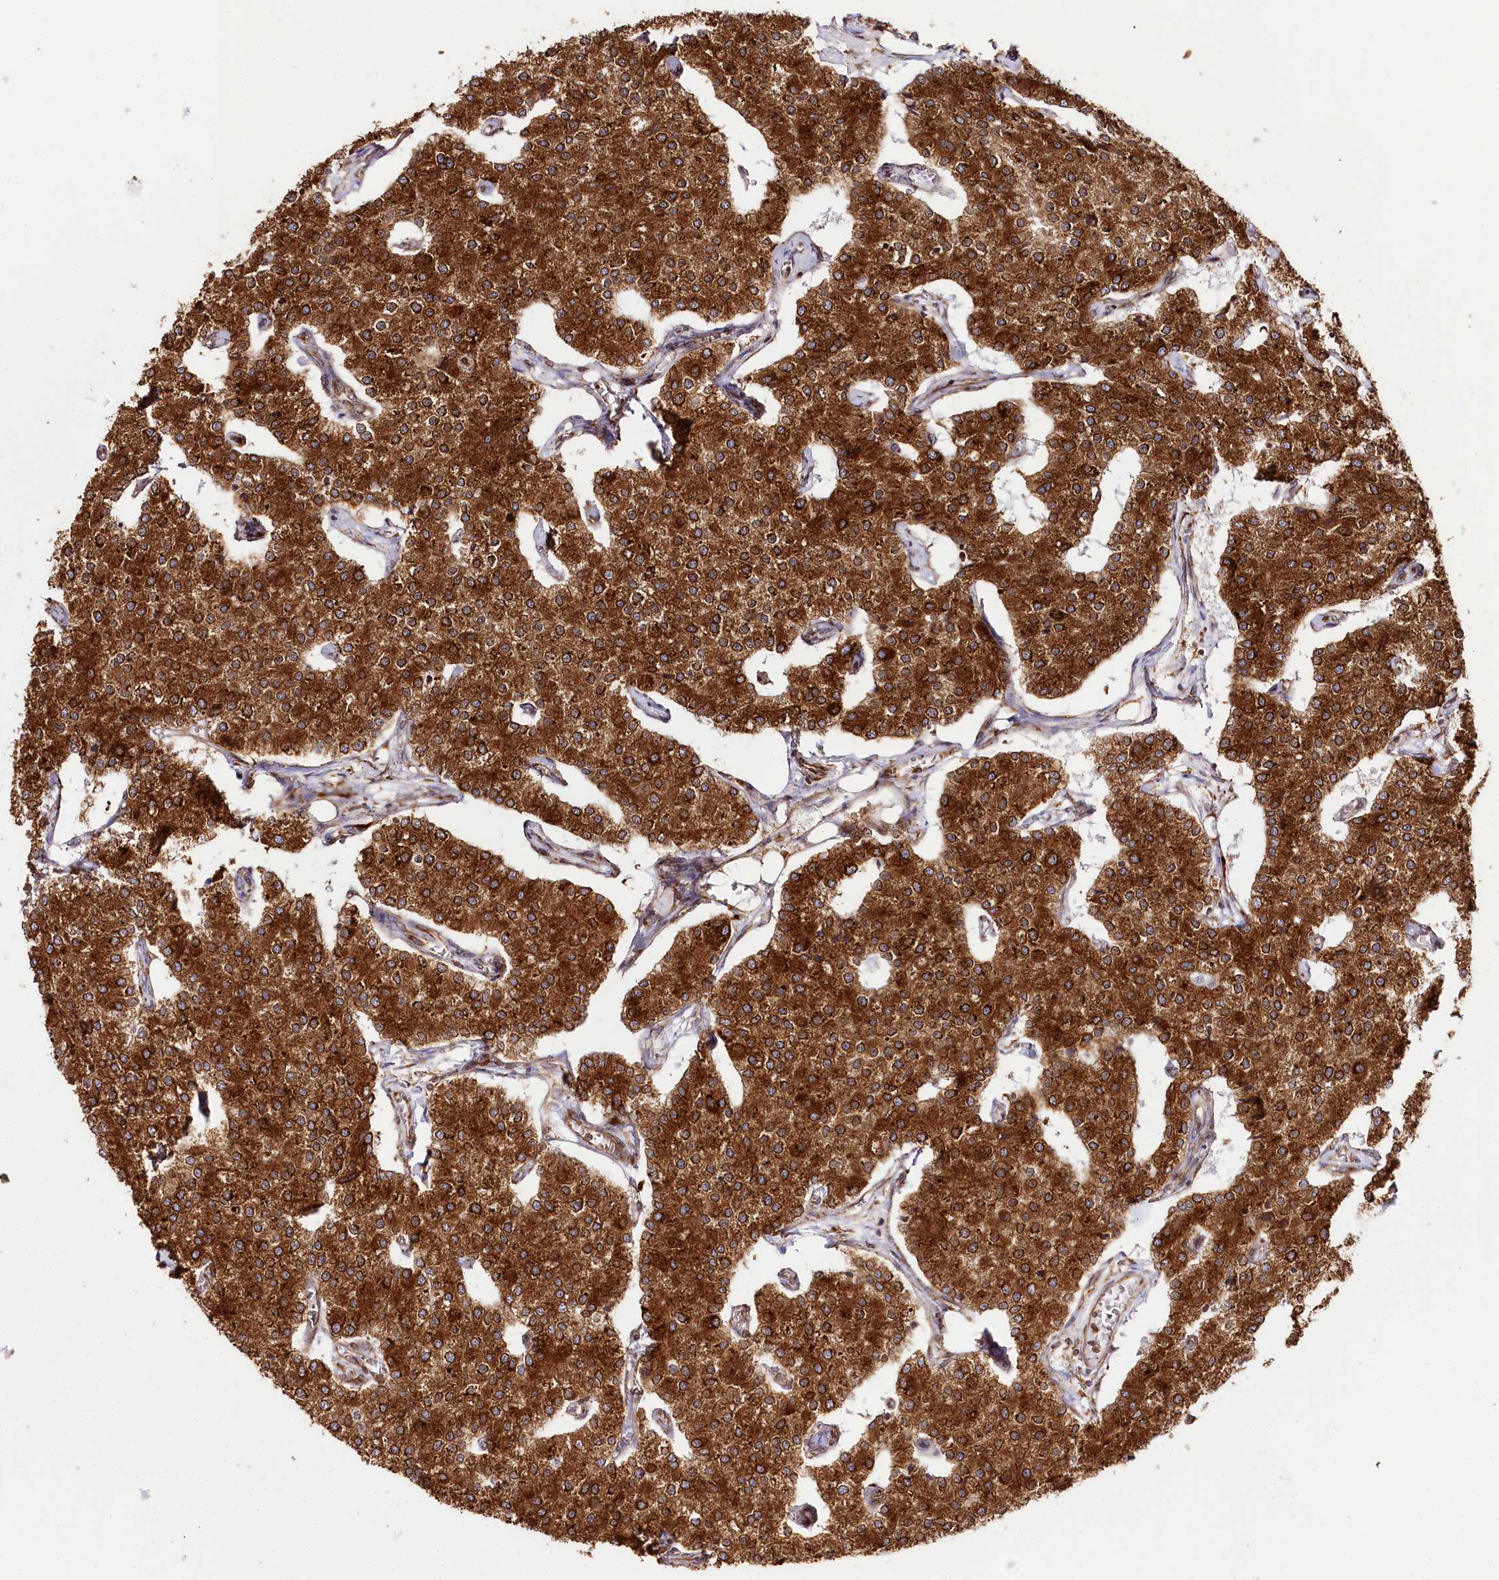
{"staining": {"intensity": "strong", "quantity": ">75%", "location": "cytoplasmic/membranous"}, "tissue": "carcinoid", "cell_type": "Tumor cells", "image_type": "cancer", "snomed": [{"axis": "morphology", "description": "Carcinoid, malignant, NOS"}, {"axis": "topography", "description": "Colon"}], "caption": "Strong cytoplasmic/membranous positivity for a protein is seen in approximately >75% of tumor cells of carcinoid (malignant) using immunohistochemistry.", "gene": "CNPY2", "patient": {"sex": "female", "age": 52}}